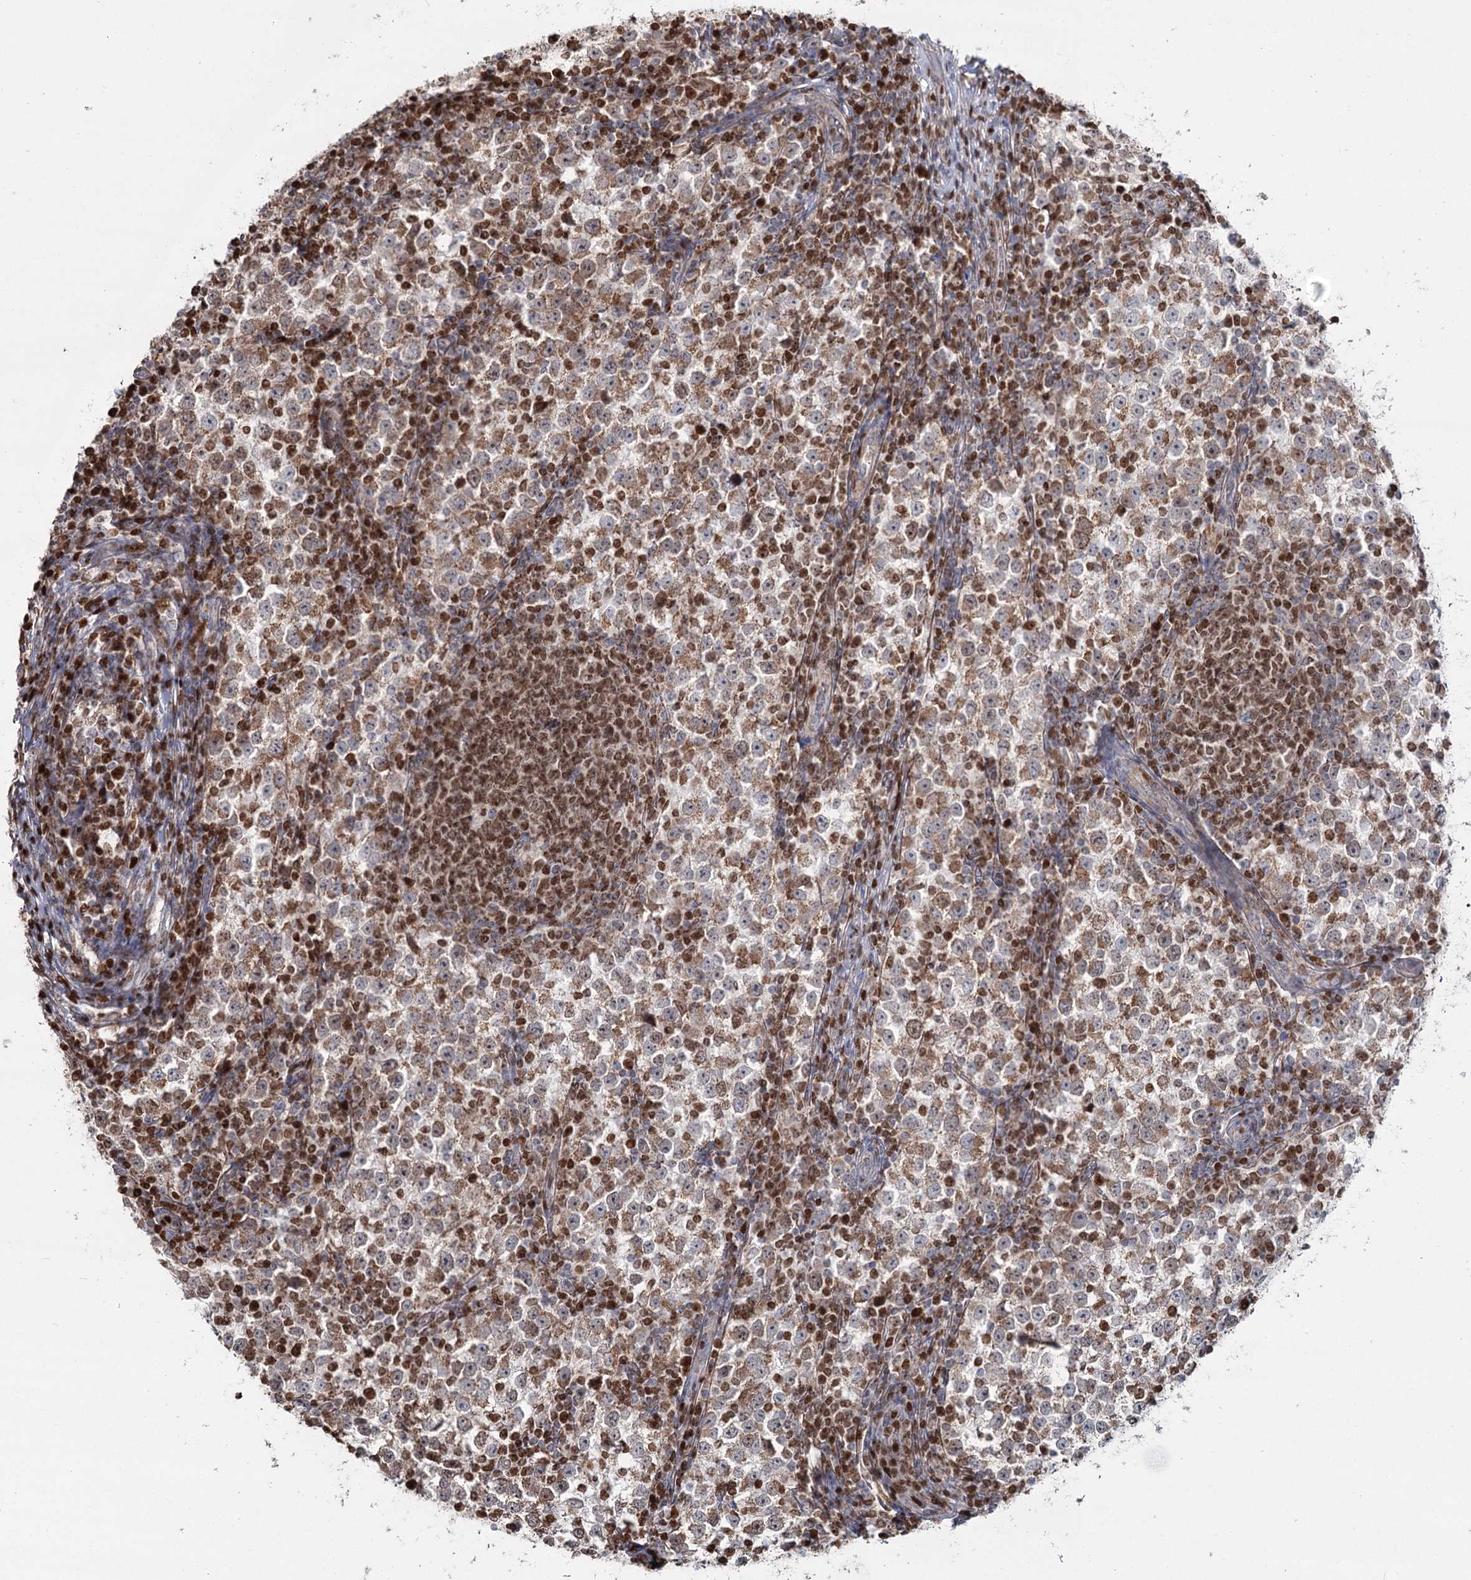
{"staining": {"intensity": "moderate", "quantity": ">75%", "location": "cytoplasmic/membranous"}, "tissue": "testis cancer", "cell_type": "Tumor cells", "image_type": "cancer", "snomed": [{"axis": "morphology", "description": "Seminoma, NOS"}, {"axis": "topography", "description": "Testis"}], "caption": "There is medium levels of moderate cytoplasmic/membranous staining in tumor cells of testis cancer (seminoma), as demonstrated by immunohistochemical staining (brown color).", "gene": "PDHX", "patient": {"sex": "male", "age": 65}}